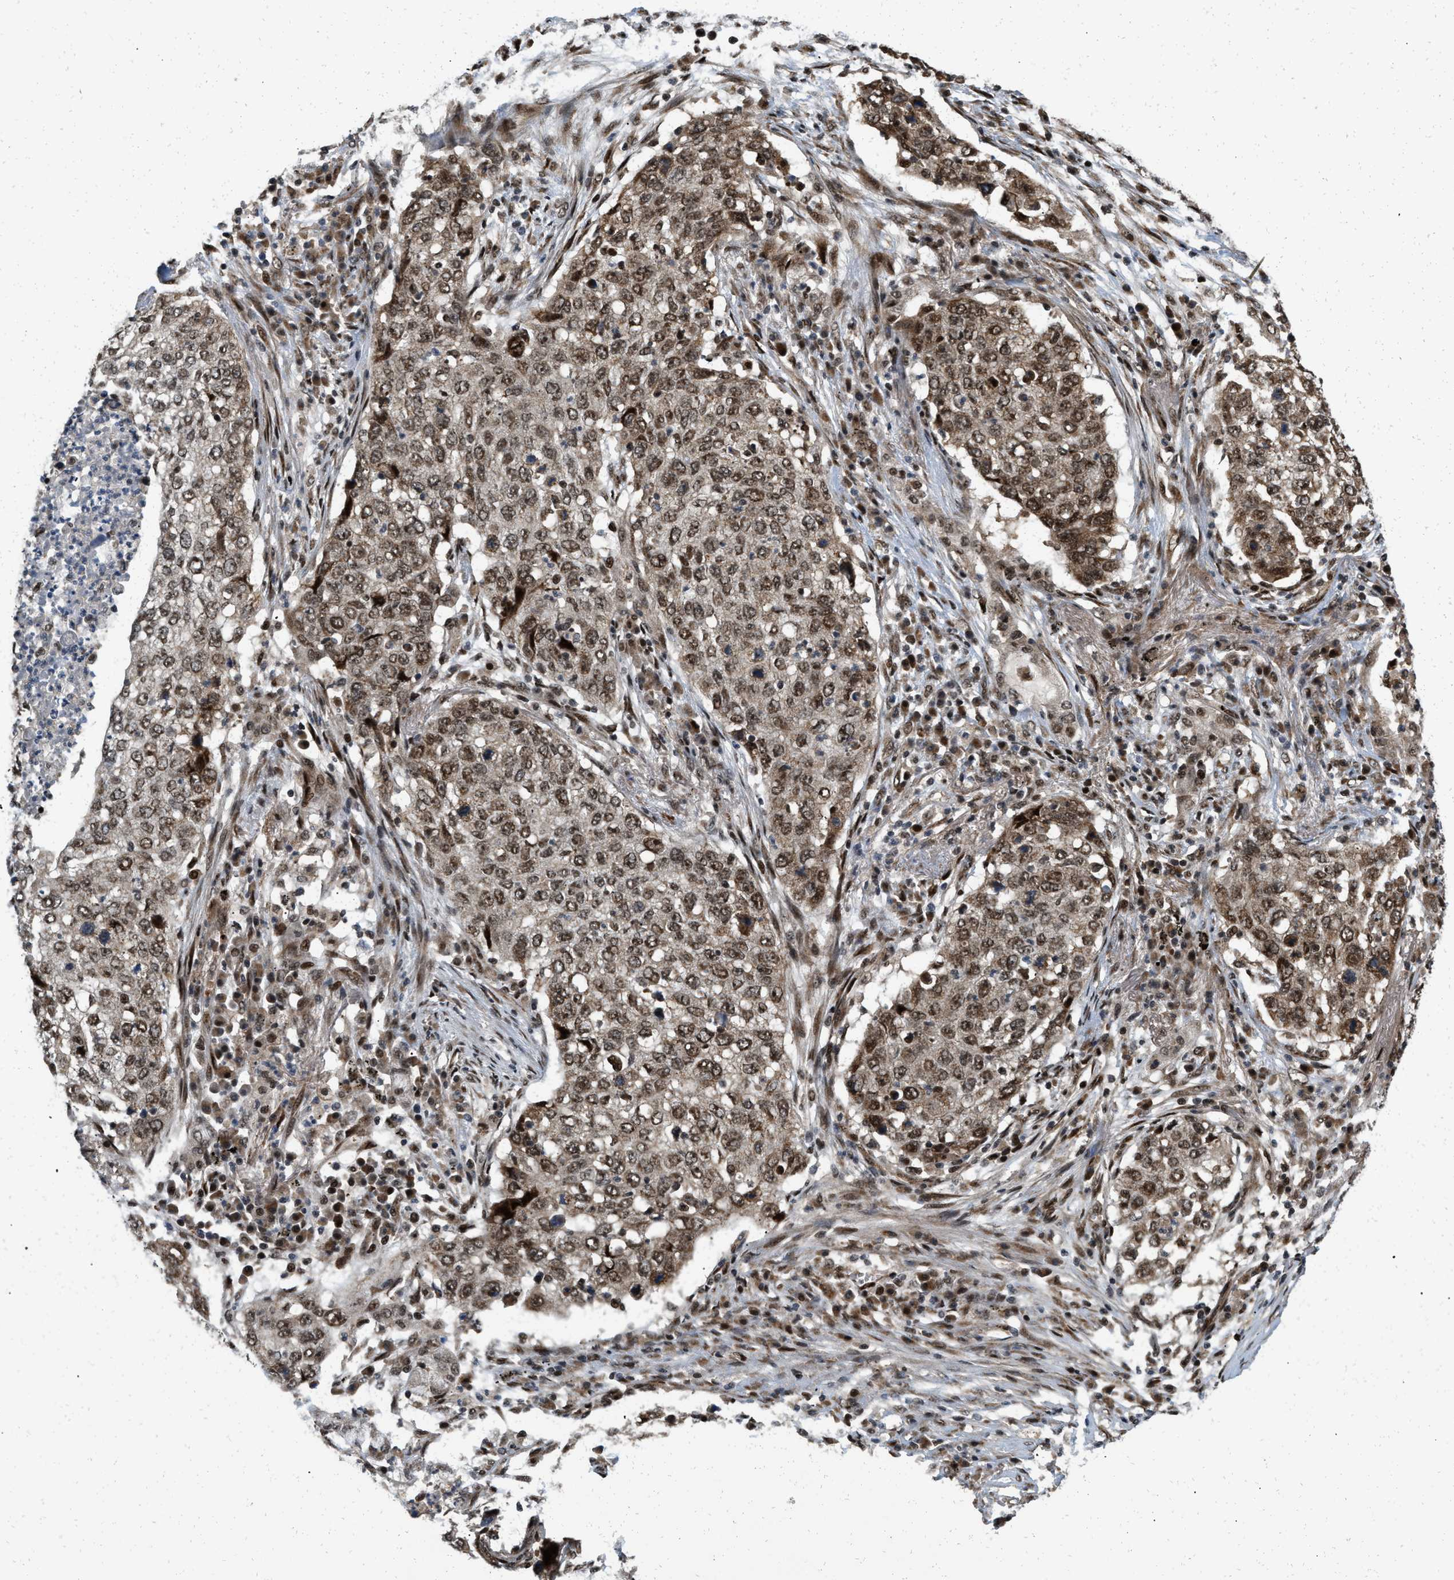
{"staining": {"intensity": "strong", "quantity": ">75%", "location": "nuclear"}, "tissue": "lung cancer", "cell_type": "Tumor cells", "image_type": "cancer", "snomed": [{"axis": "morphology", "description": "Squamous cell carcinoma, NOS"}, {"axis": "topography", "description": "Lung"}], "caption": "Lung squamous cell carcinoma was stained to show a protein in brown. There is high levels of strong nuclear expression in approximately >75% of tumor cells.", "gene": "ANKRD11", "patient": {"sex": "female", "age": 63}}